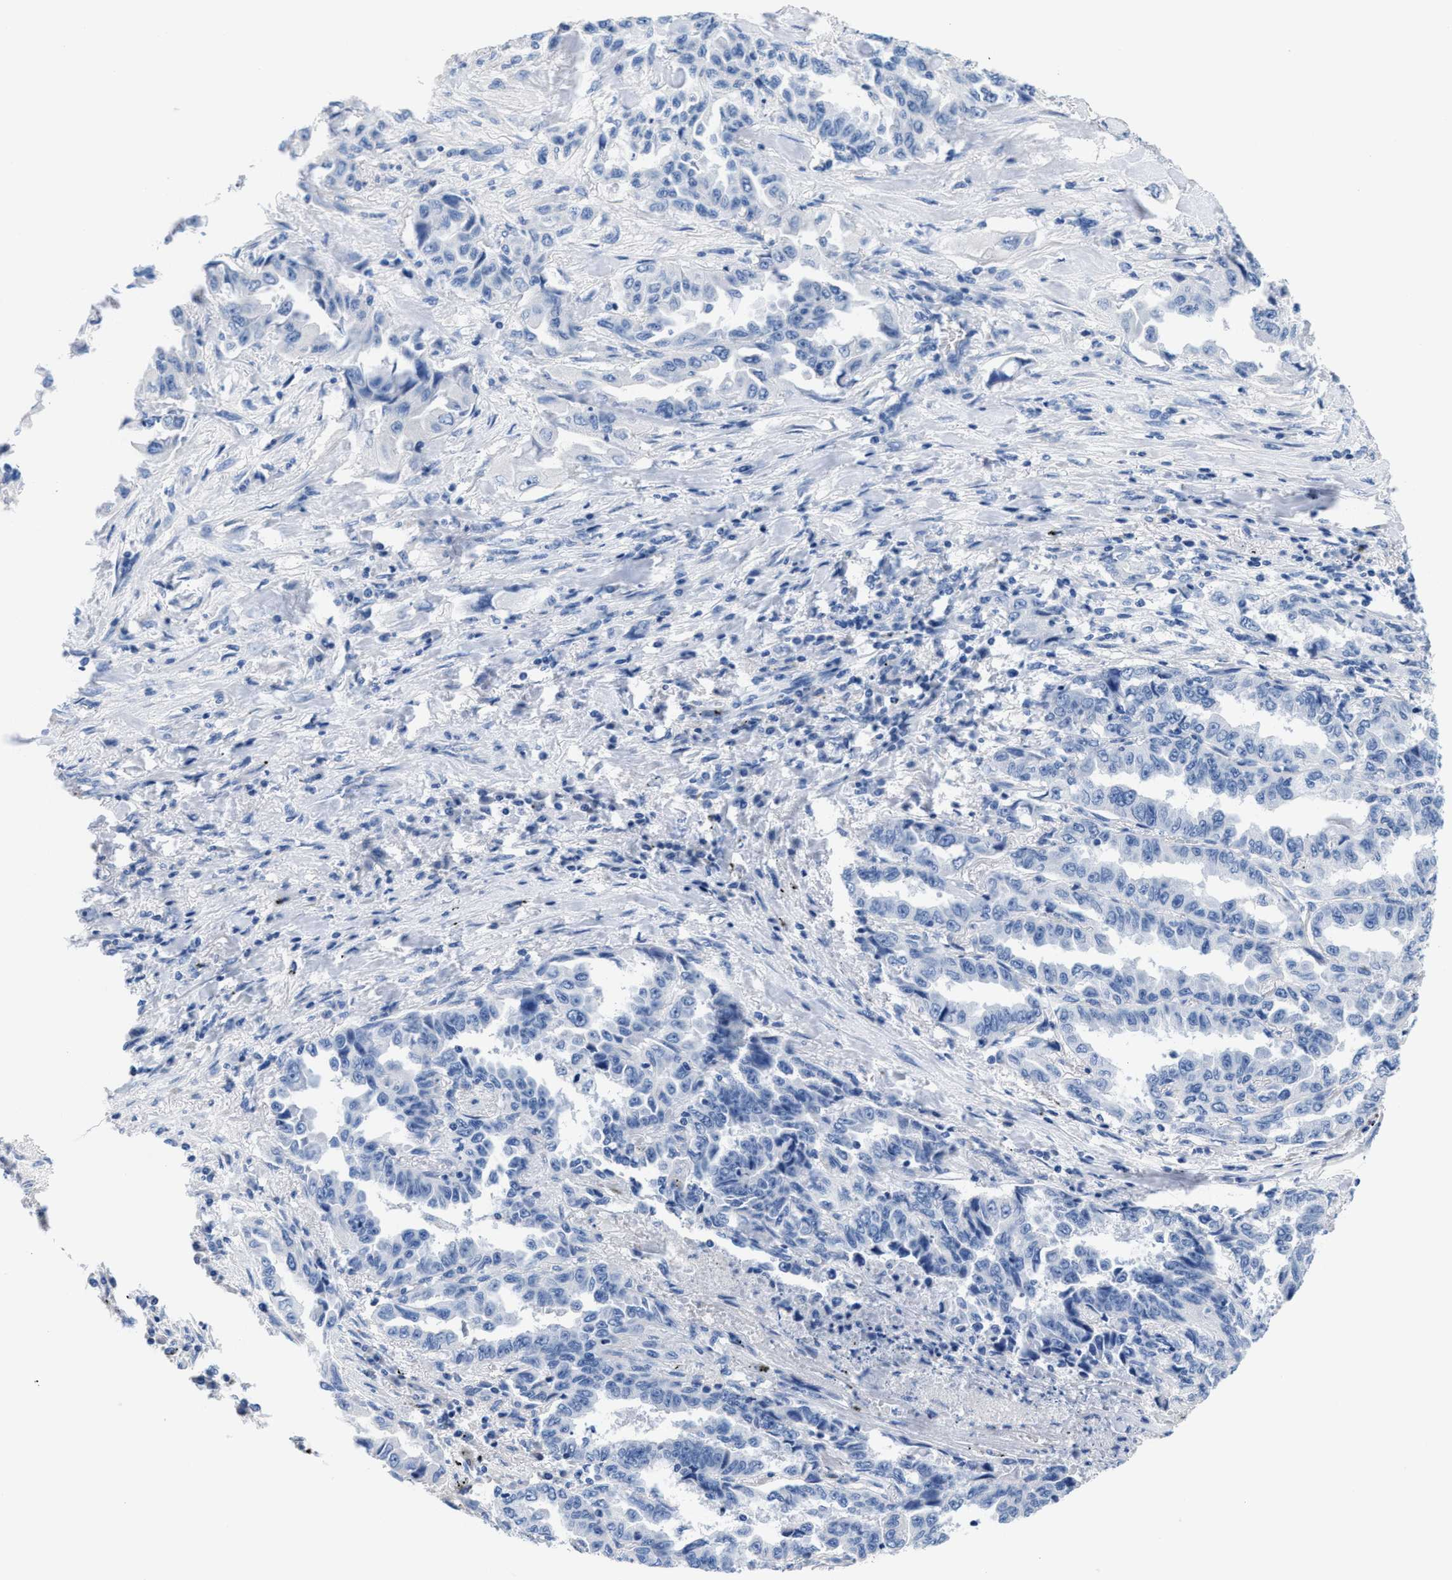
{"staining": {"intensity": "negative", "quantity": "none", "location": "none"}, "tissue": "lung cancer", "cell_type": "Tumor cells", "image_type": "cancer", "snomed": [{"axis": "morphology", "description": "Adenocarcinoma, NOS"}, {"axis": "topography", "description": "Lung"}], "caption": "The histopathology image demonstrates no staining of tumor cells in lung adenocarcinoma.", "gene": "SLFN13", "patient": {"sex": "female", "age": 51}}